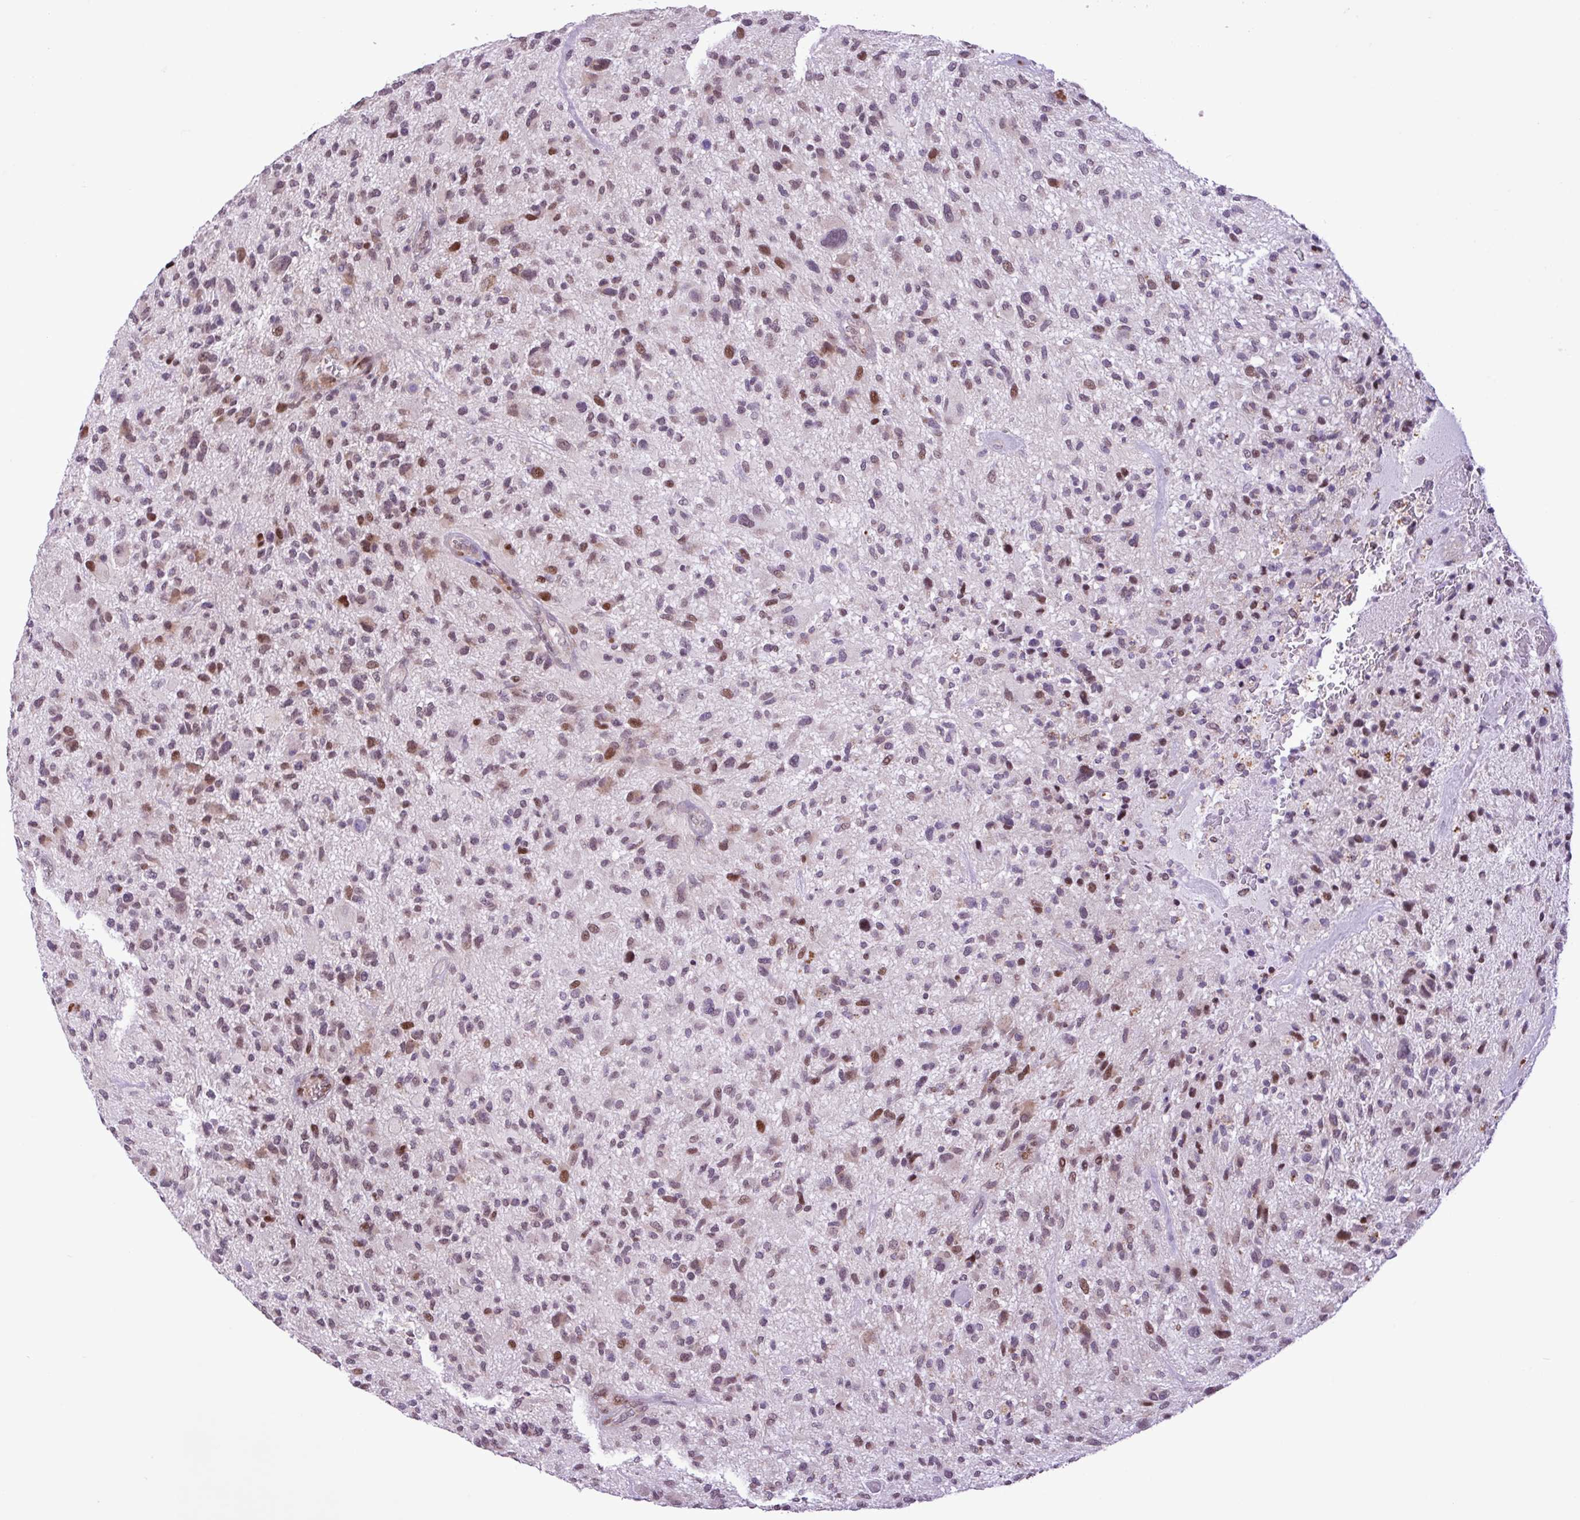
{"staining": {"intensity": "moderate", "quantity": "25%-75%", "location": "nuclear"}, "tissue": "glioma", "cell_type": "Tumor cells", "image_type": "cancer", "snomed": [{"axis": "morphology", "description": "Glioma, malignant, High grade"}, {"axis": "topography", "description": "Brain"}], "caption": "High-magnification brightfield microscopy of glioma stained with DAB (3,3'-diaminobenzidine) (brown) and counterstained with hematoxylin (blue). tumor cells exhibit moderate nuclear expression is seen in approximately25%-75% of cells.", "gene": "ZNF354A", "patient": {"sex": "male", "age": 47}}